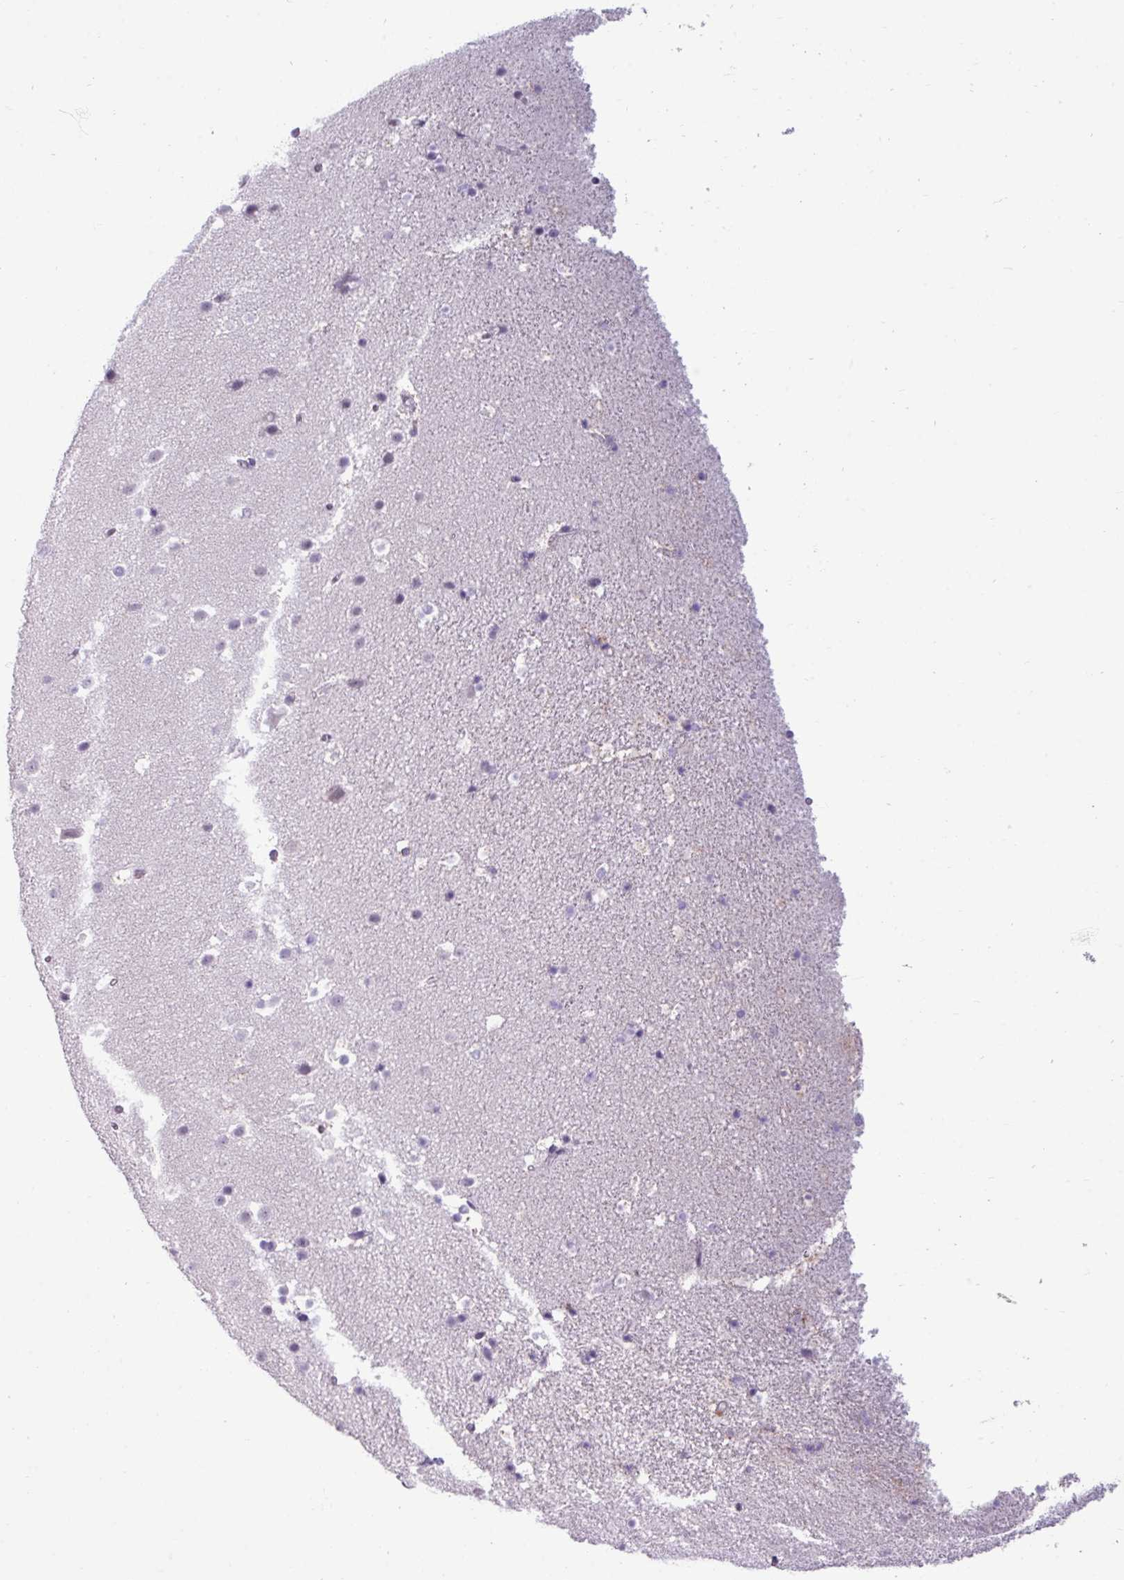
{"staining": {"intensity": "negative", "quantity": "none", "location": "none"}, "tissue": "hippocampus", "cell_type": "Glial cells", "image_type": "normal", "snomed": [{"axis": "morphology", "description": "Normal tissue, NOS"}, {"axis": "topography", "description": "Hippocampus"}], "caption": "DAB immunohistochemical staining of normal hippocampus displays no significant staining in glial cells. Nuclei are stained in blue.", "gene": "TRIM39", "patient": {"sex": "male", "age": 37}}